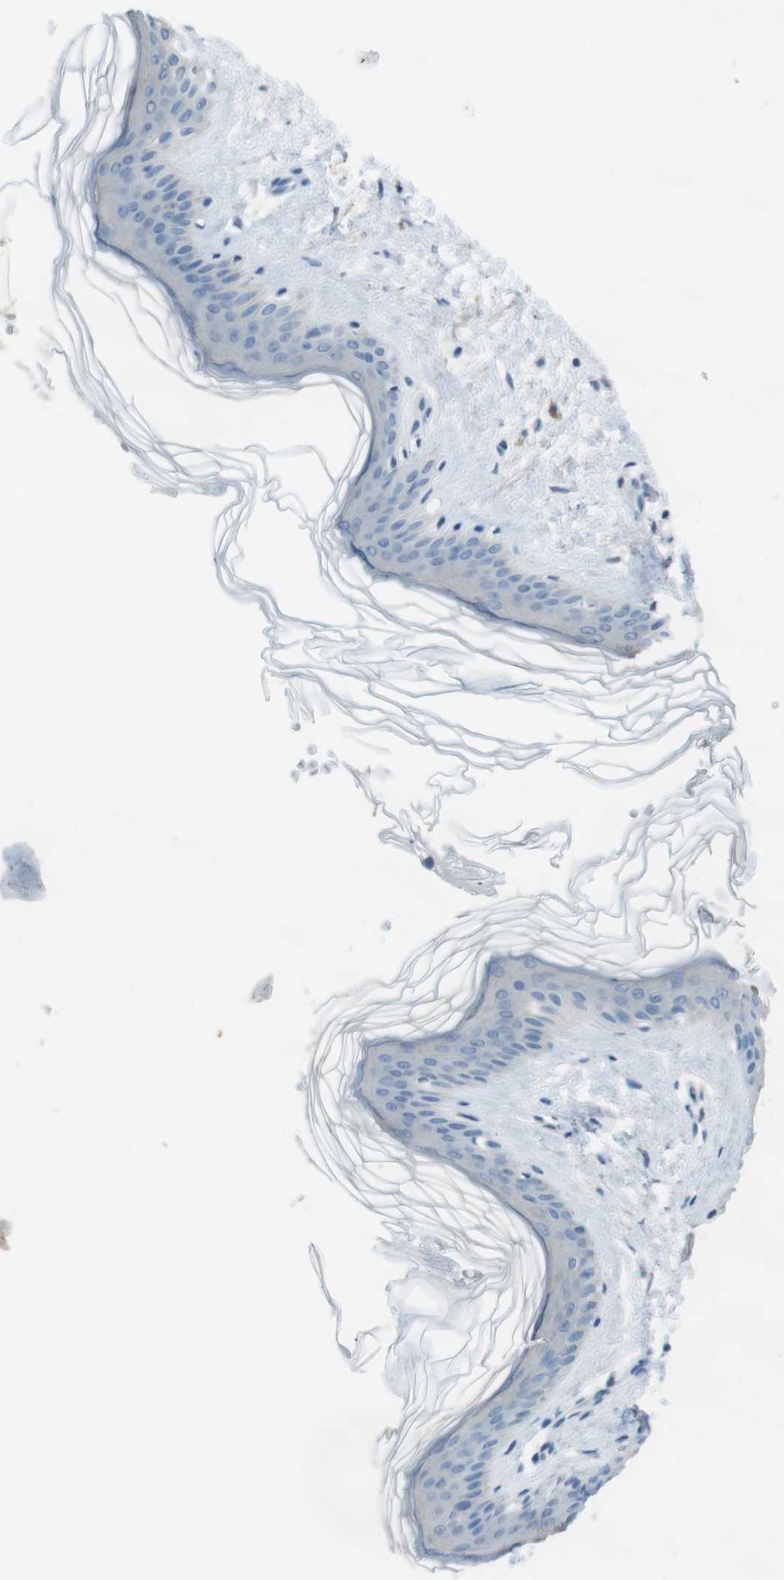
{"staining": {"intensity": "negative", "quantity": "none", "location": "none"}, "tissue": "skin", "cell_type": "Fibroblasts", "image_type": "normal", "snomed": [{"axis": "morphology", "description": "Normal tissue, NOS"}, {"axis": "topography", "description": "Skin"}], "caption": "The image exhibits no significant positivity in fibroblasts of skin. Brightfield microscopy of immunohistochemistry (IHC) stained with DAB (3,3'-diaminobenzidine) (brown) and hematoxylin (blue), captured at high magnification.", "gene": "ENTPD7", "patient": {"sex": "female", "age": 41}}